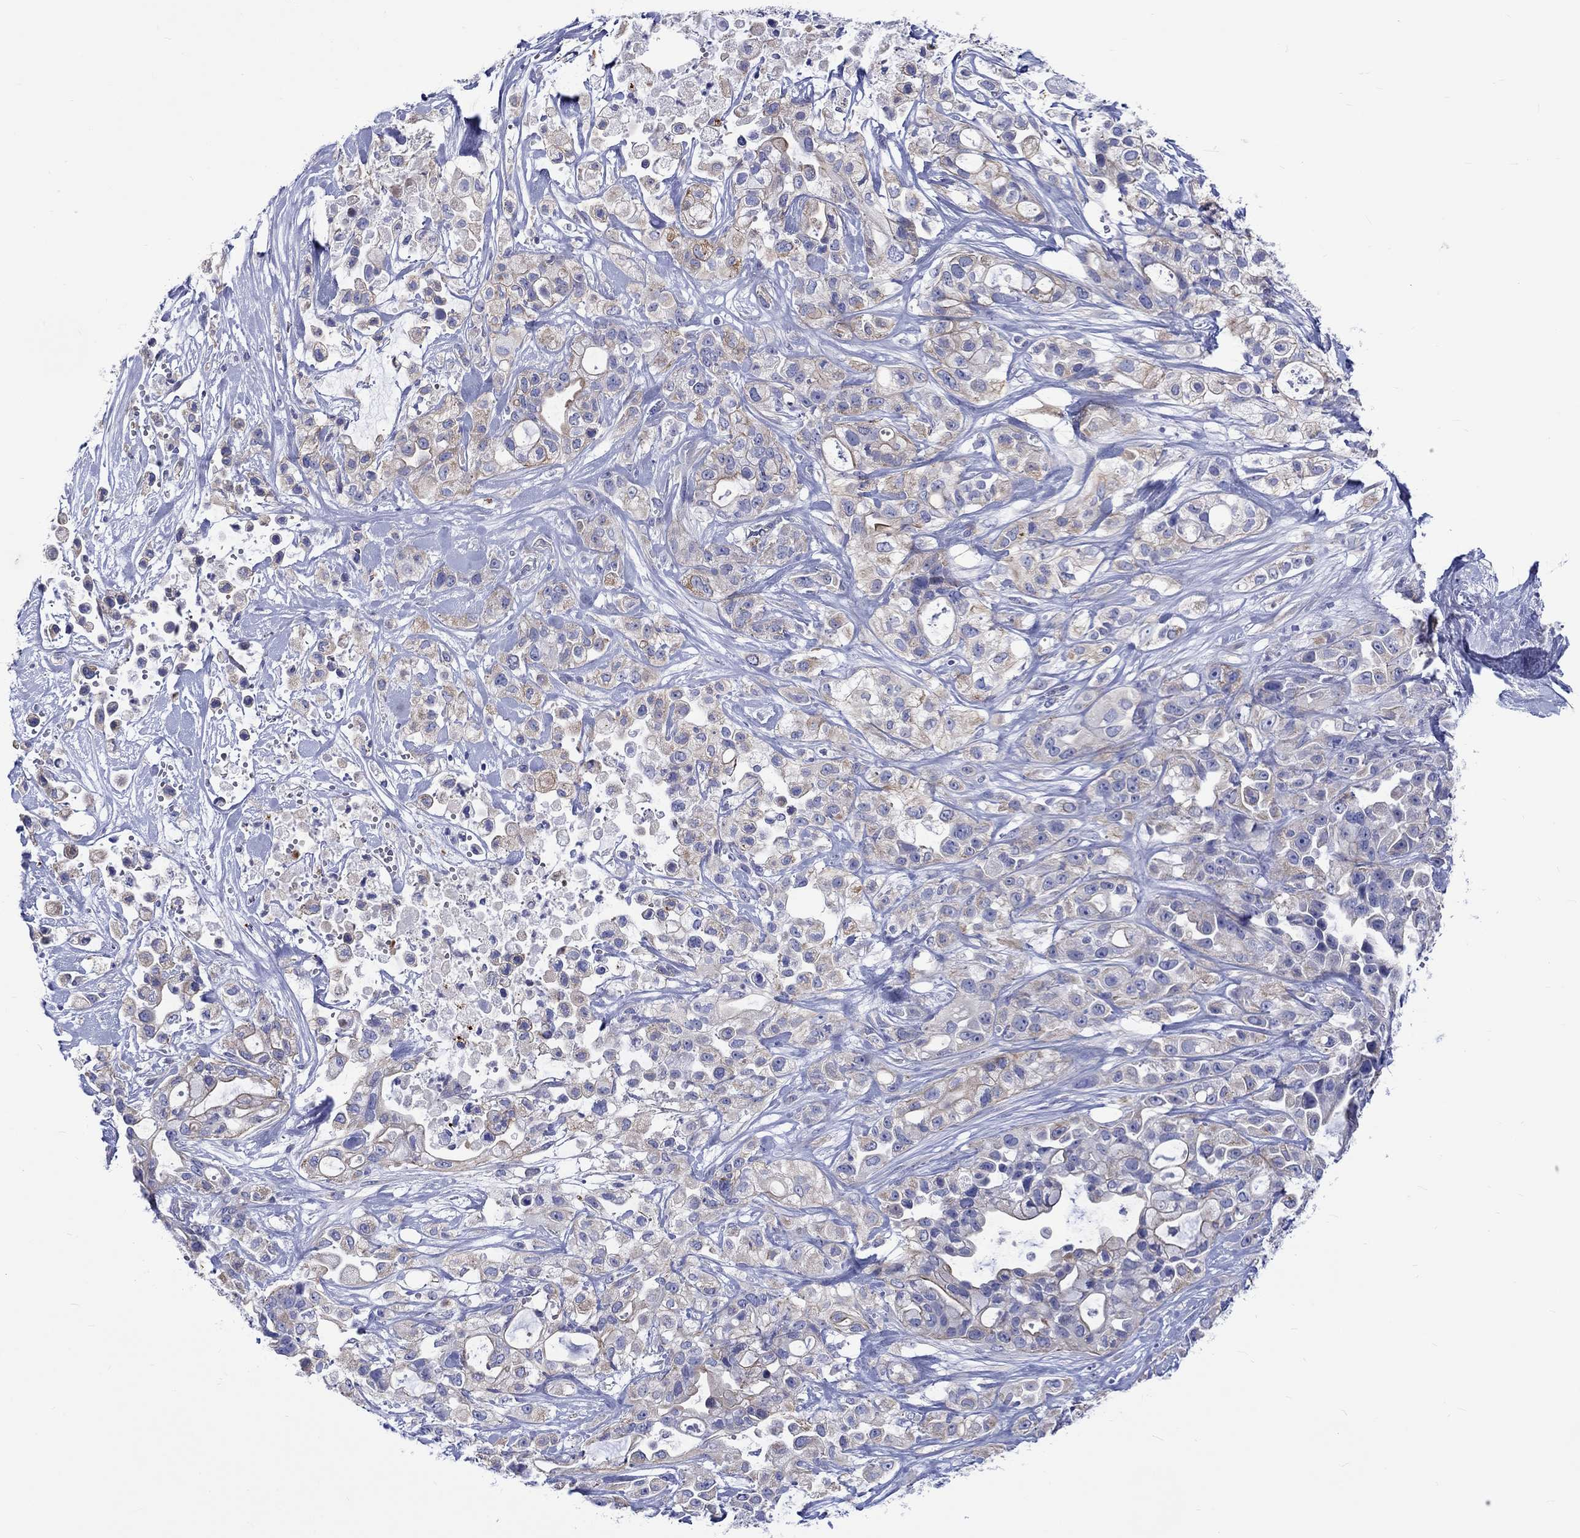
{"staining": {"intensity": "moderate", "quantity": "25%-75%", "location": "cytoplasmic/membranous"}, "tissue": "pancreatic cancer", "cell_type": "Tumor cells", "image_type": "cancer", "snomed": [{"axis": "morphology", "description": "Adenocarcinoma, NOS"}, {"axis": "topography", "description": "Pancreas"}], "caption": "Human adenocarcinoma (pancreatic) stained with a protein marker reveals moderate staining in tumor cells.", "gene": "SH2D7", "patient": {"sex": "male", "age": 44}}